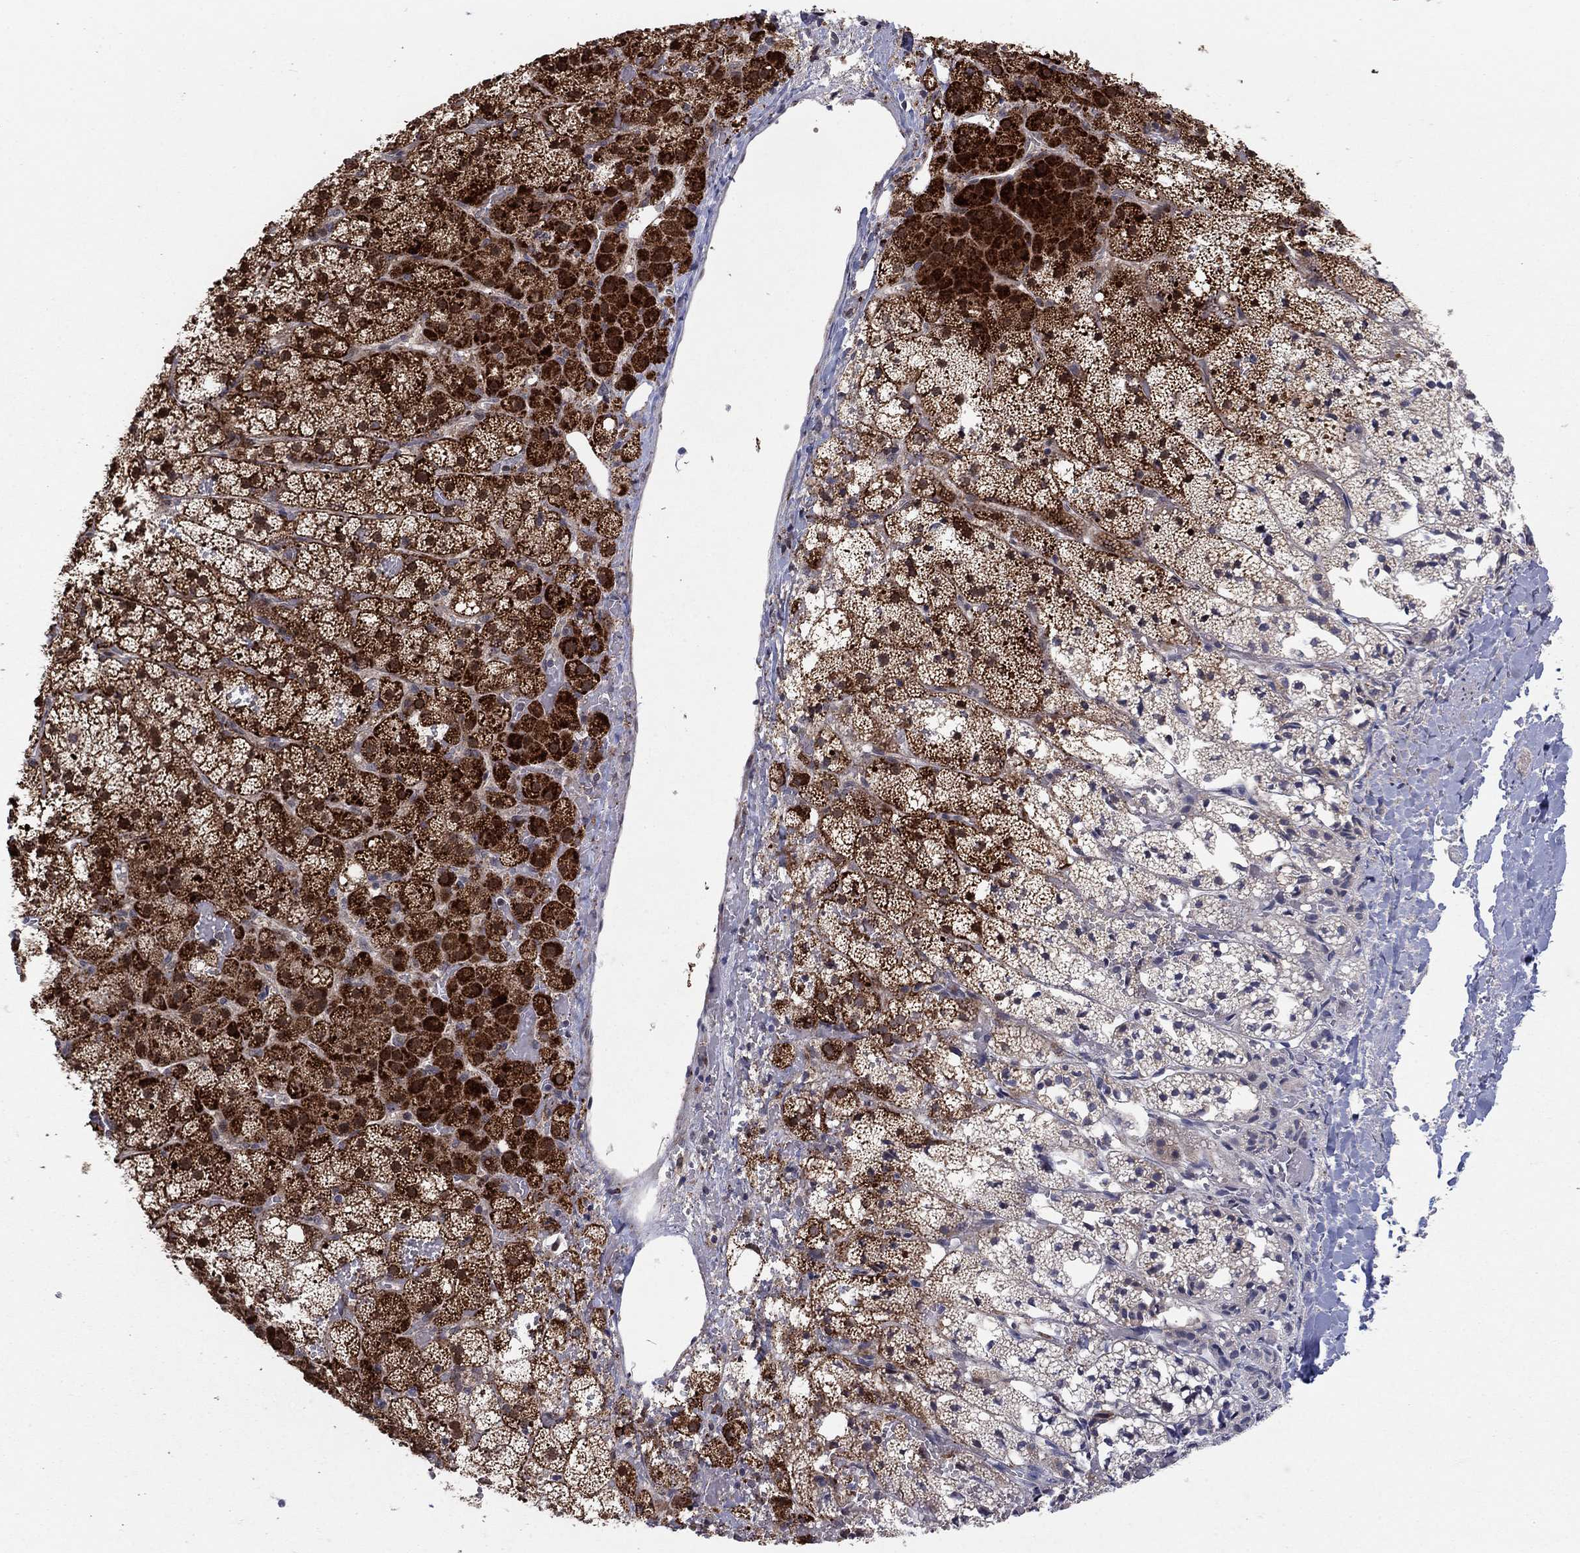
{"staining": {"intensity": "strong", "quantity": ">75%", "location": "cytoplasmic/membranous"}, "tissue": "adrenal gland", "cell_type": "Glandular cells", "image_type": "normal", "snomed": [{"axis": "morphology", "description": "Normal tissue, NOS"}, {"axis": "topography", "description": "Adrenal gland"}], "caption": "This micrograph demonstrates unremarkable adrenal gland stained with immunohistochemistry (IHC) to label a protein in brown. The cytoplasmic/membranous of glandular cells show strong positivity for the protein. Nuclei are counter-stained blue.", "gene": "ZNF395", "patient": {"sex": "male", "age": 53}}